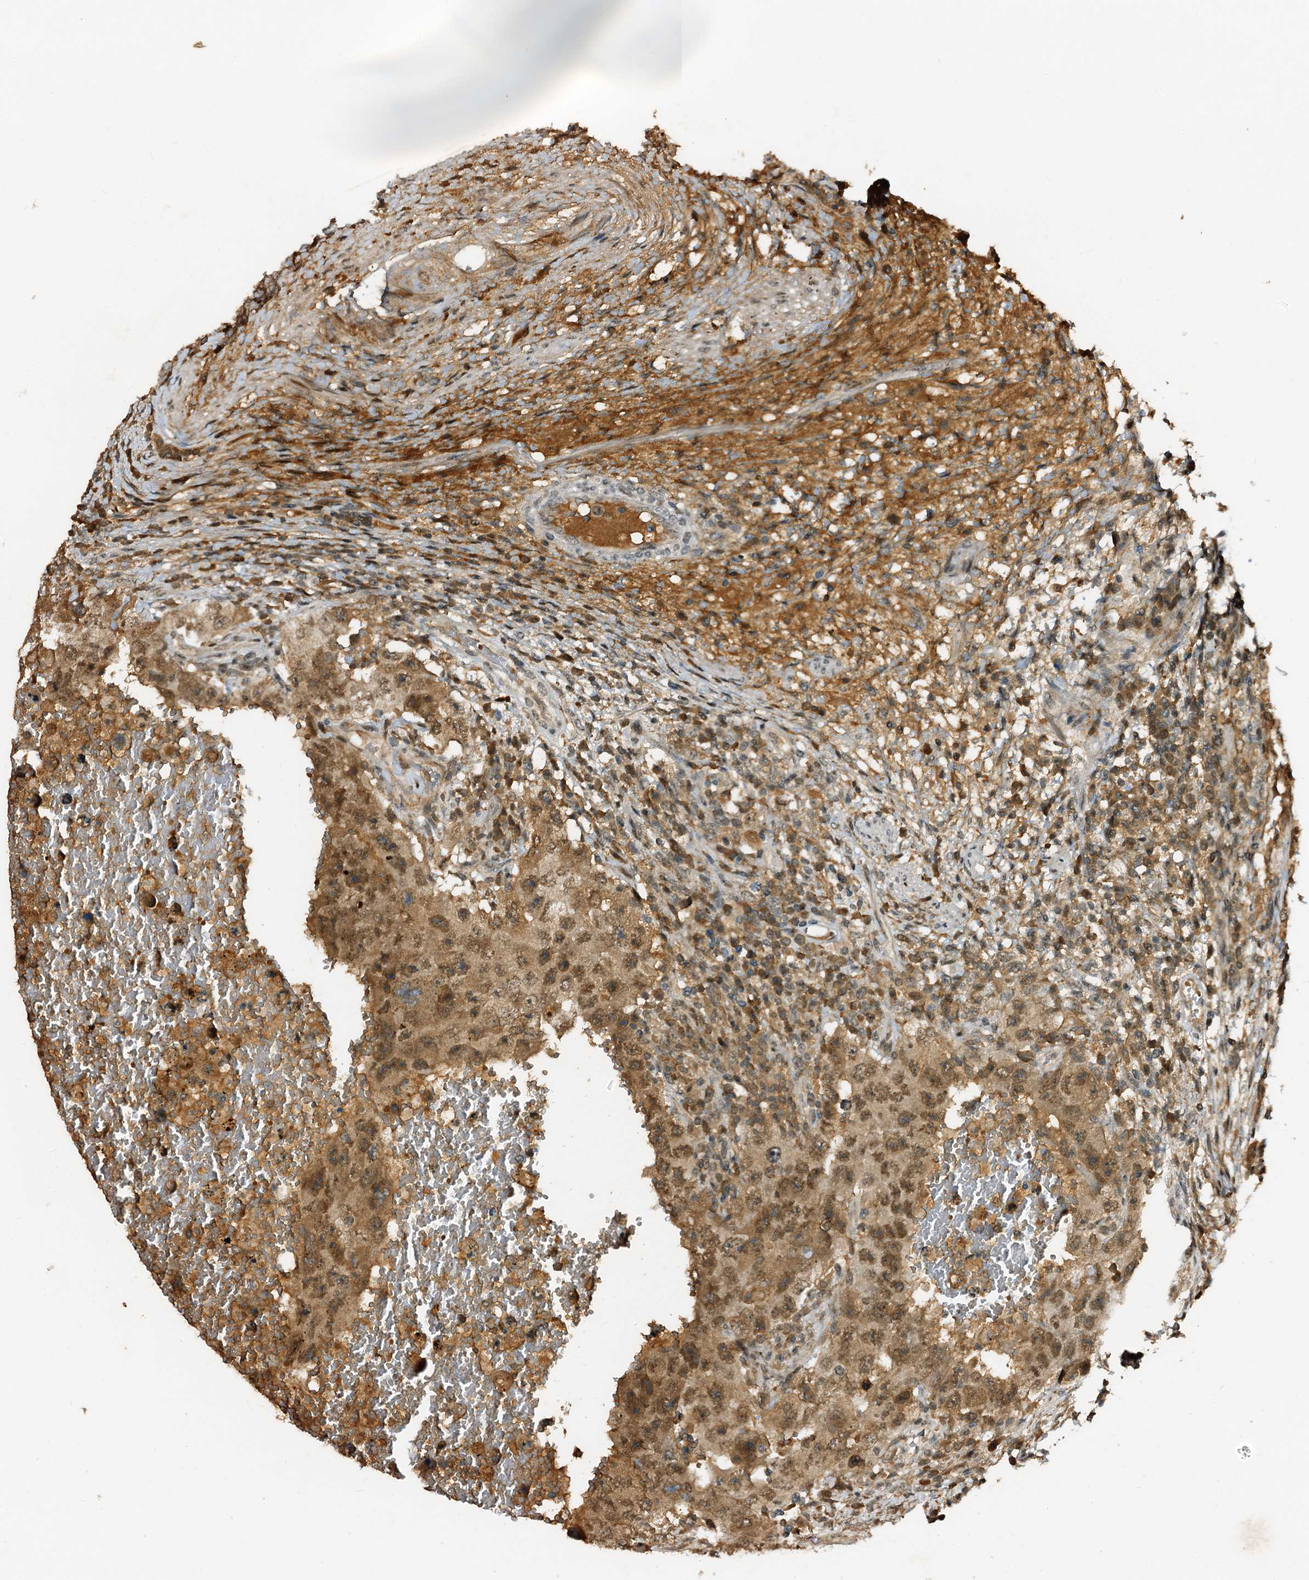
{"staining": {"intensity": "moderate", "quantity": ">75%", "location": "cytoplasmic/membranous,nuclear"}, "tissue": "testis cancer", "cell_type": "Tumor cells", "image_type": "cancer", "snomed": [{"axis": "morphology", "description": "Carcinoma, Embryonal, NOS"}, {"axis": "topography", "description": "Testis"}], "caption": "Moderate cytoplasmic/membranous and nuclear positivity is identified in about >75% of tumor cells in testis cancer. Nuclei are stained in blue.", "gene": "TRAPPC4", "patient": {"sex": "male", "age": 26}}